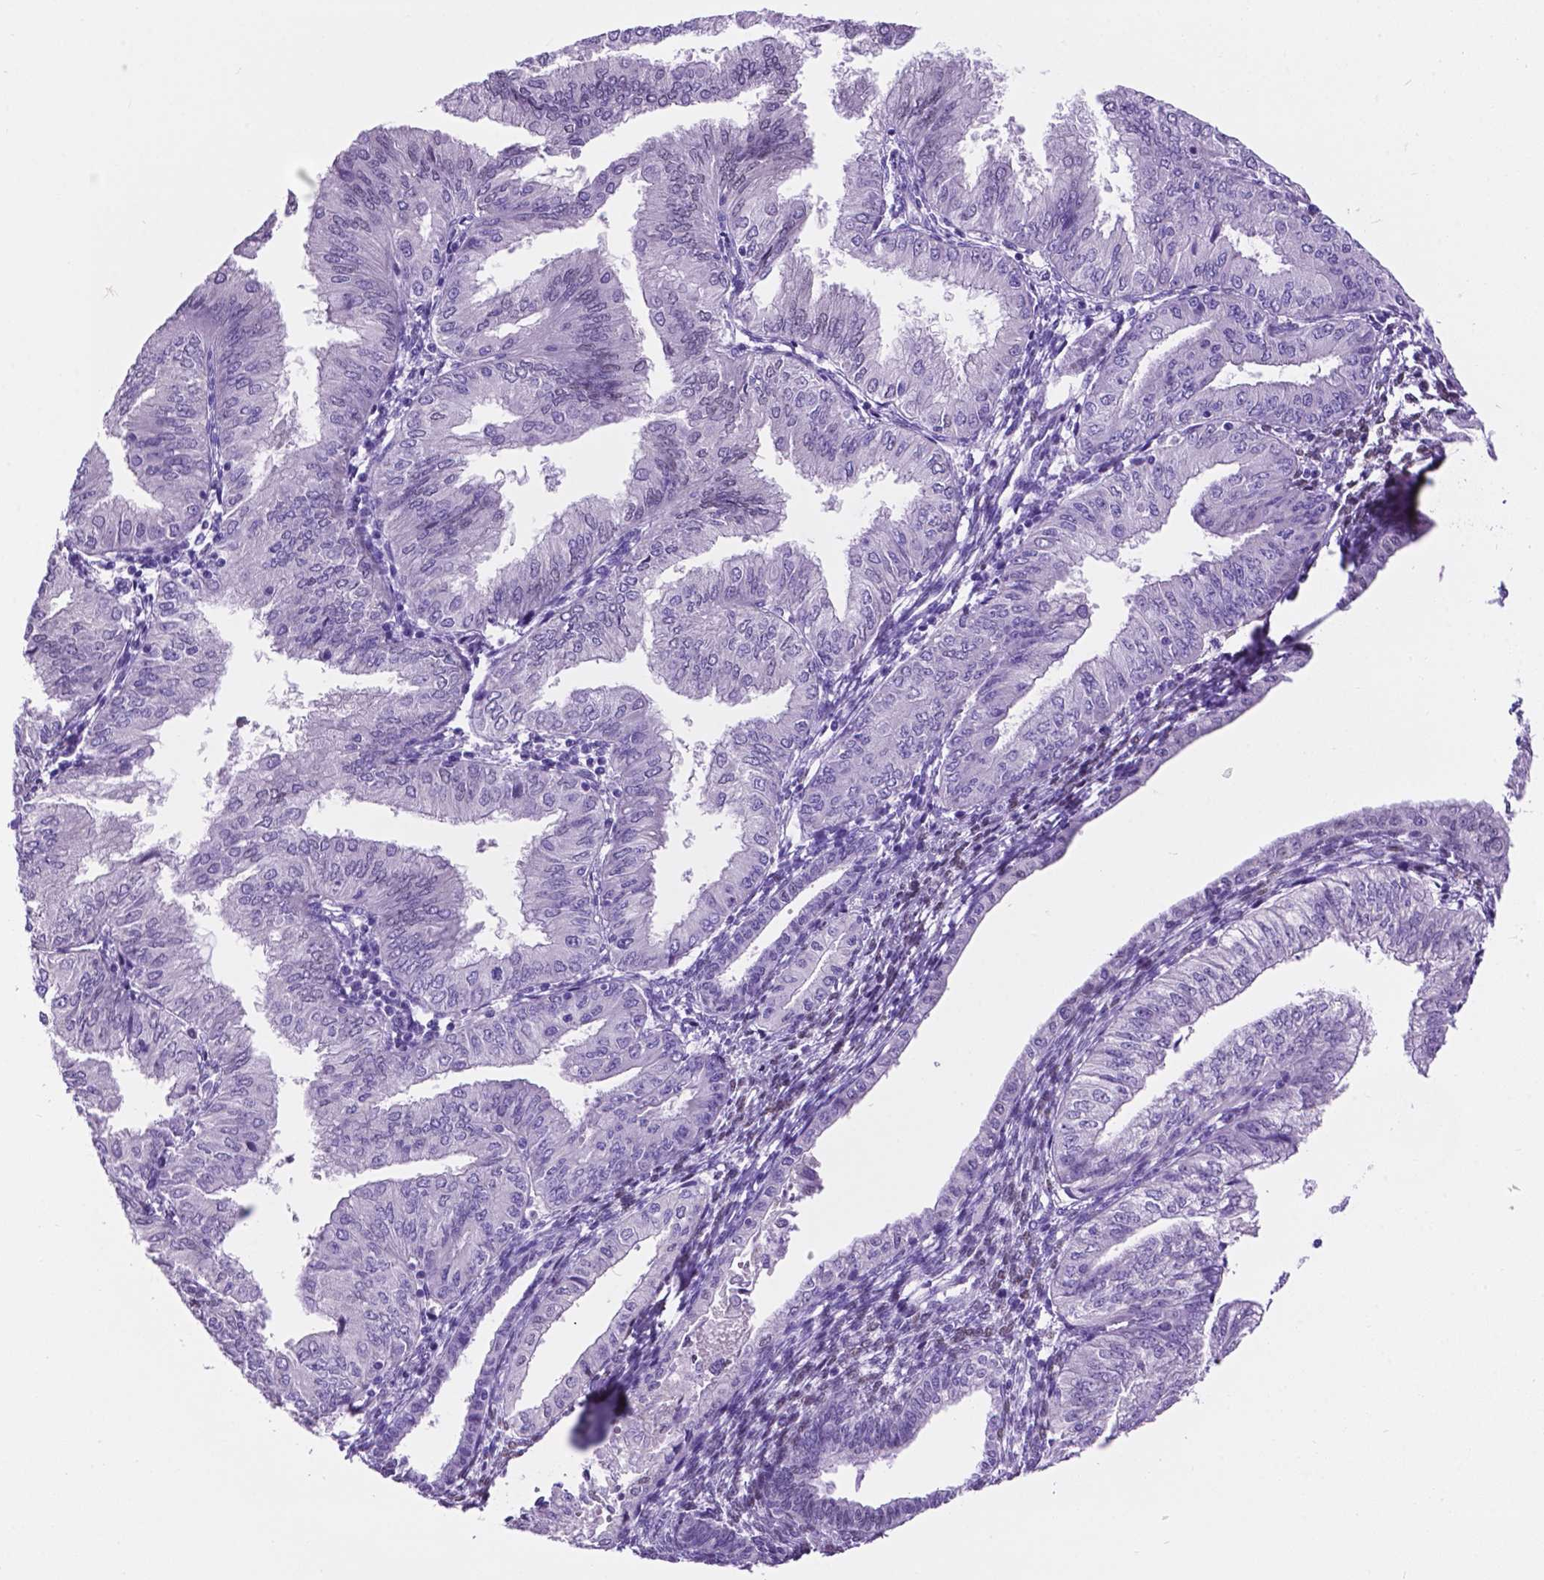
{"staining": {"intensity": "negative", "quantity": "none", "location": "none"}, "tissue": "endometrial cancer", "cell_type": "Tumor cells", "image_type": "cancer", "snomed": [{"axis": "morphology", "description": "Adenocarcinoma, NOS"}, {"axis": "topography", "description": "Endometrium"}], "caption": "Immunohistochemistry histopathology image of neoplastic tissue: human endometrial cancer (adenocarcinoma) stained with DAB (3,3'-diaminobenzidine) reveals no significant protein positivity in tumor cells.", "gene": "TMEM210", "patient": {"sex": "female", "age": 53}}